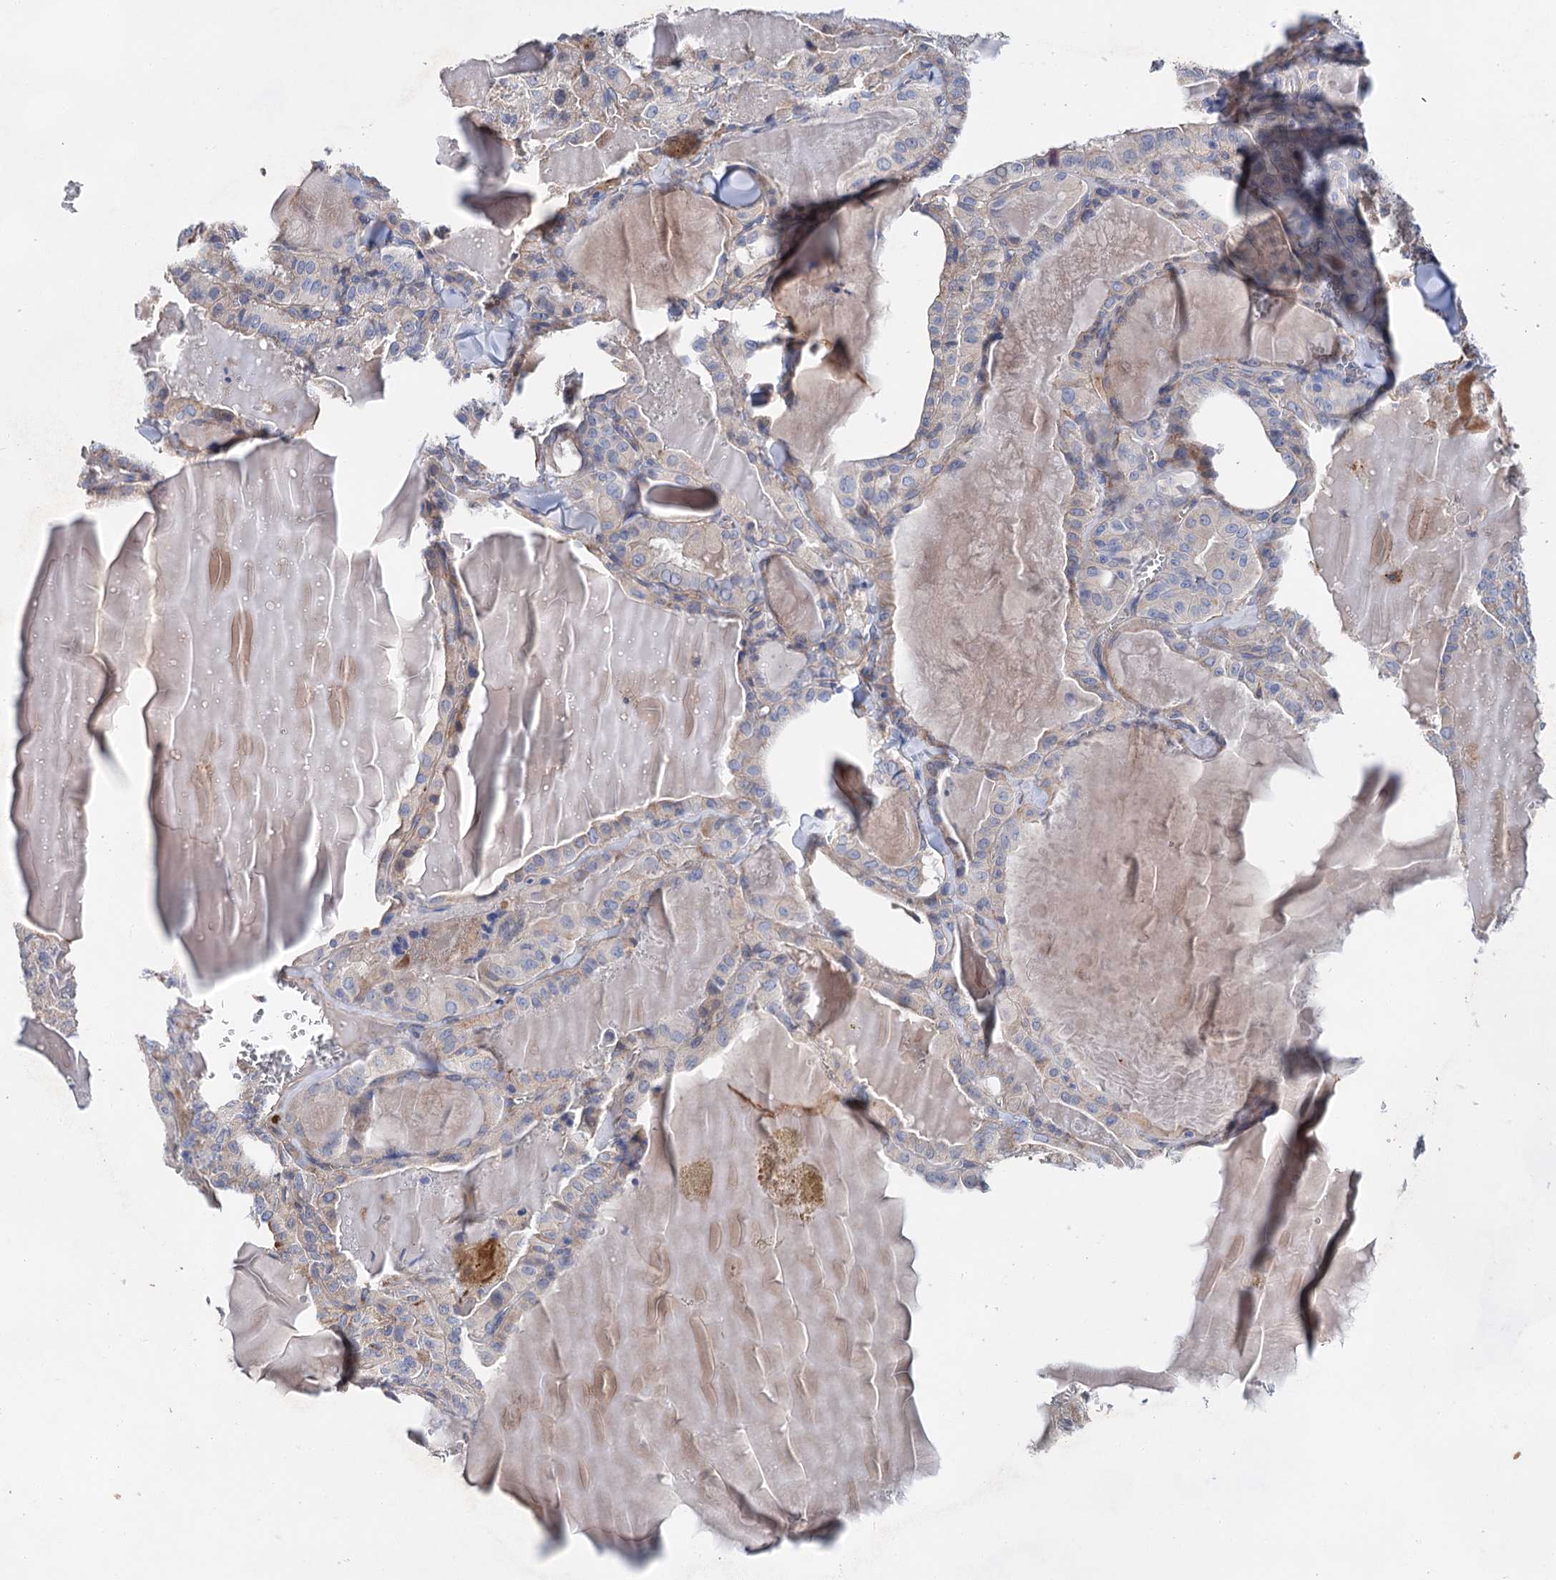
{"staining": {"intensity": "weak", "quantity": "<25%", "location": "cytoplasmic/membranous"}, "tissue": "thyroid cancer", "cell_type": "Tumor cells", "image_type": "cancer", "snomed": [{"axis": "morphology", "description": "Papillary adenocarcinoma, NOS"}, {"axis": "topography", "description": "Thyroid gland"}], "caption": "Thyroid cancer was stained to show a protein in brown. There is no significant expression in tumor cells.", "gene": "GPR155", "patient": {"sex": "male", "age": 52}}